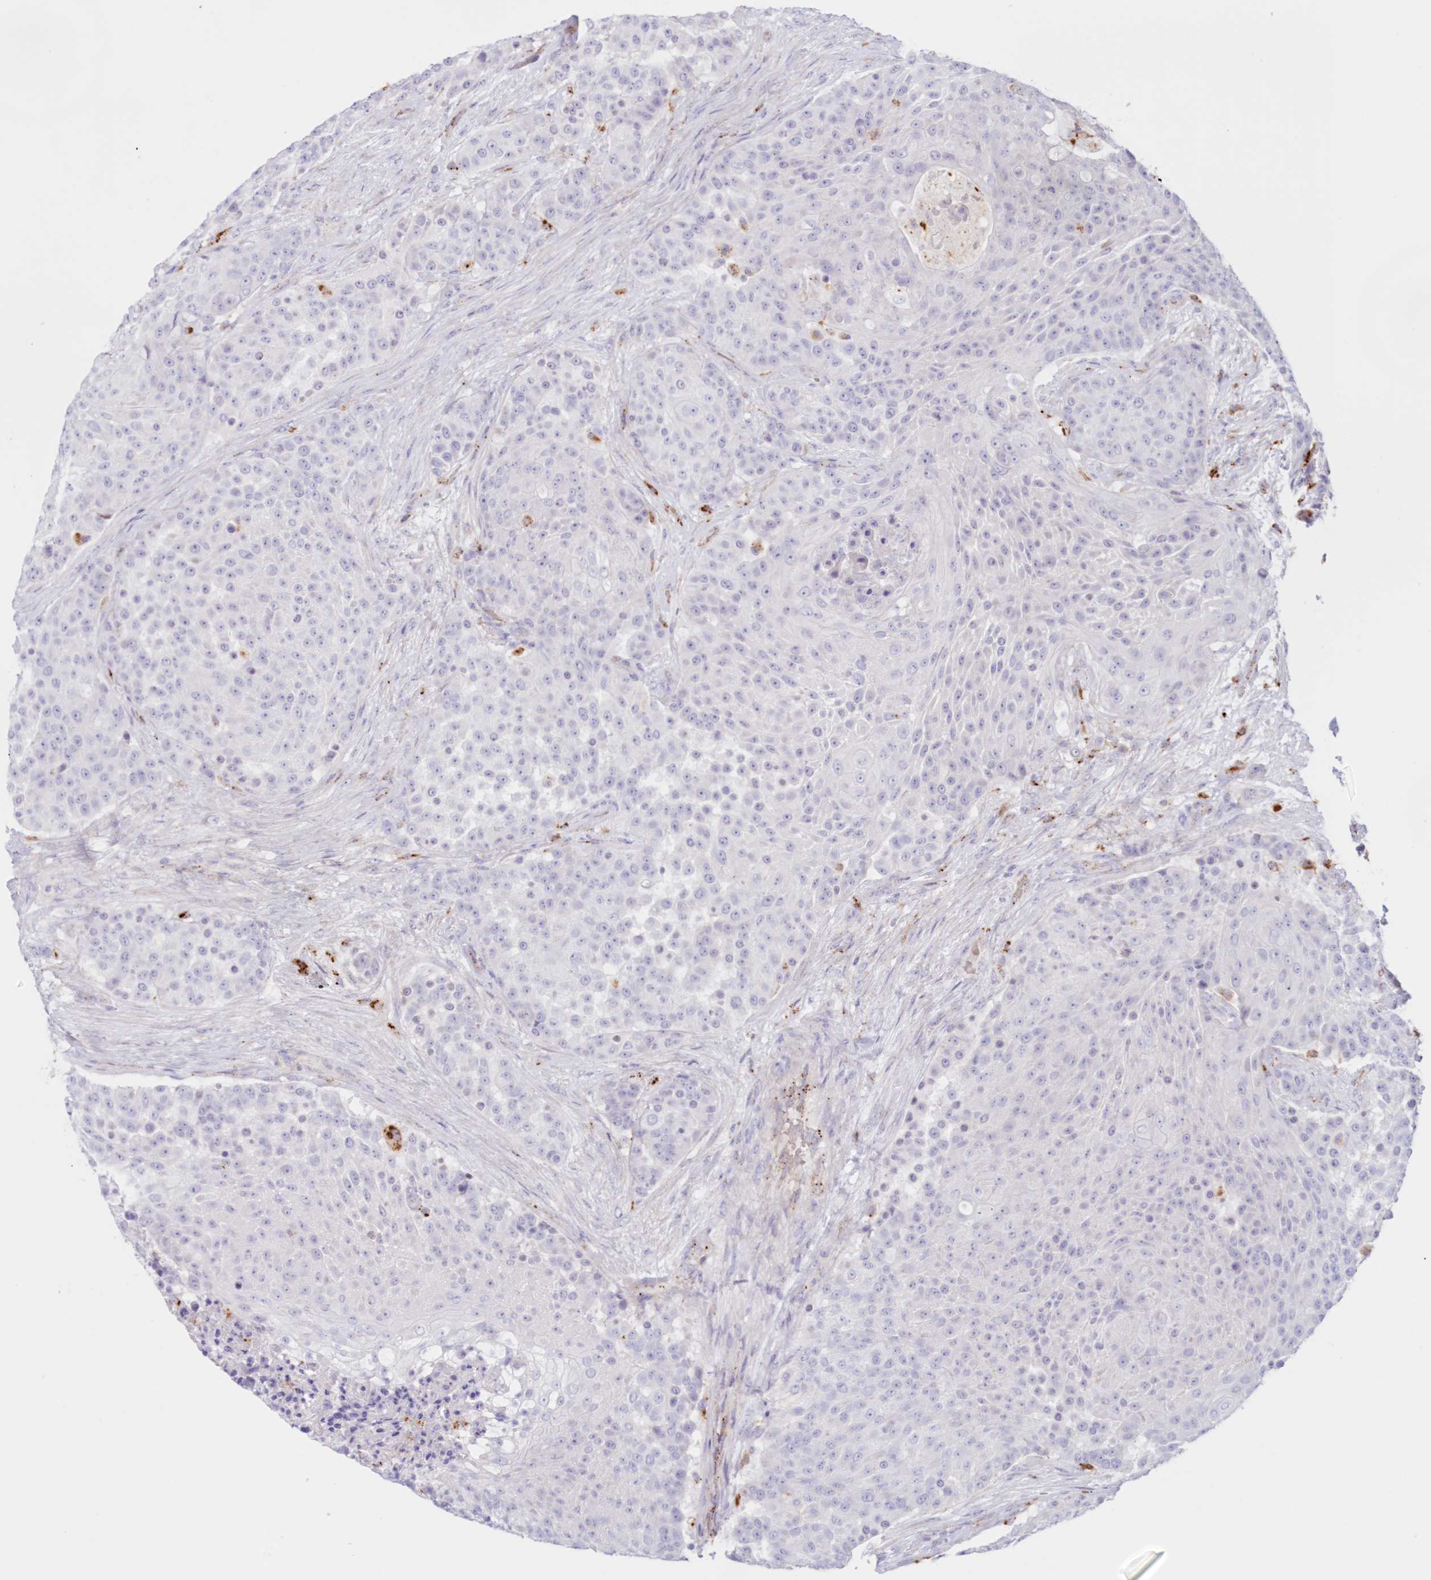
{"staining": {"intensity": "negative", "quantity": "none", "location": "none"}, "tissue": "urothelial cancer", "cell_type": "Tumor cells", "image_type": "cancer", "snomed": [{"axis": "morphology", "description": "Urothelial carcinoma, High grade"}, {"axis": "topography", "description": "Urinary bladder"}], "caption": "A micrograph of urothelial cancer stained for a protein shows no brown staining in tumor cells.", "gene": "TPP1", "patient": {"sex": "female", "age": 63}}